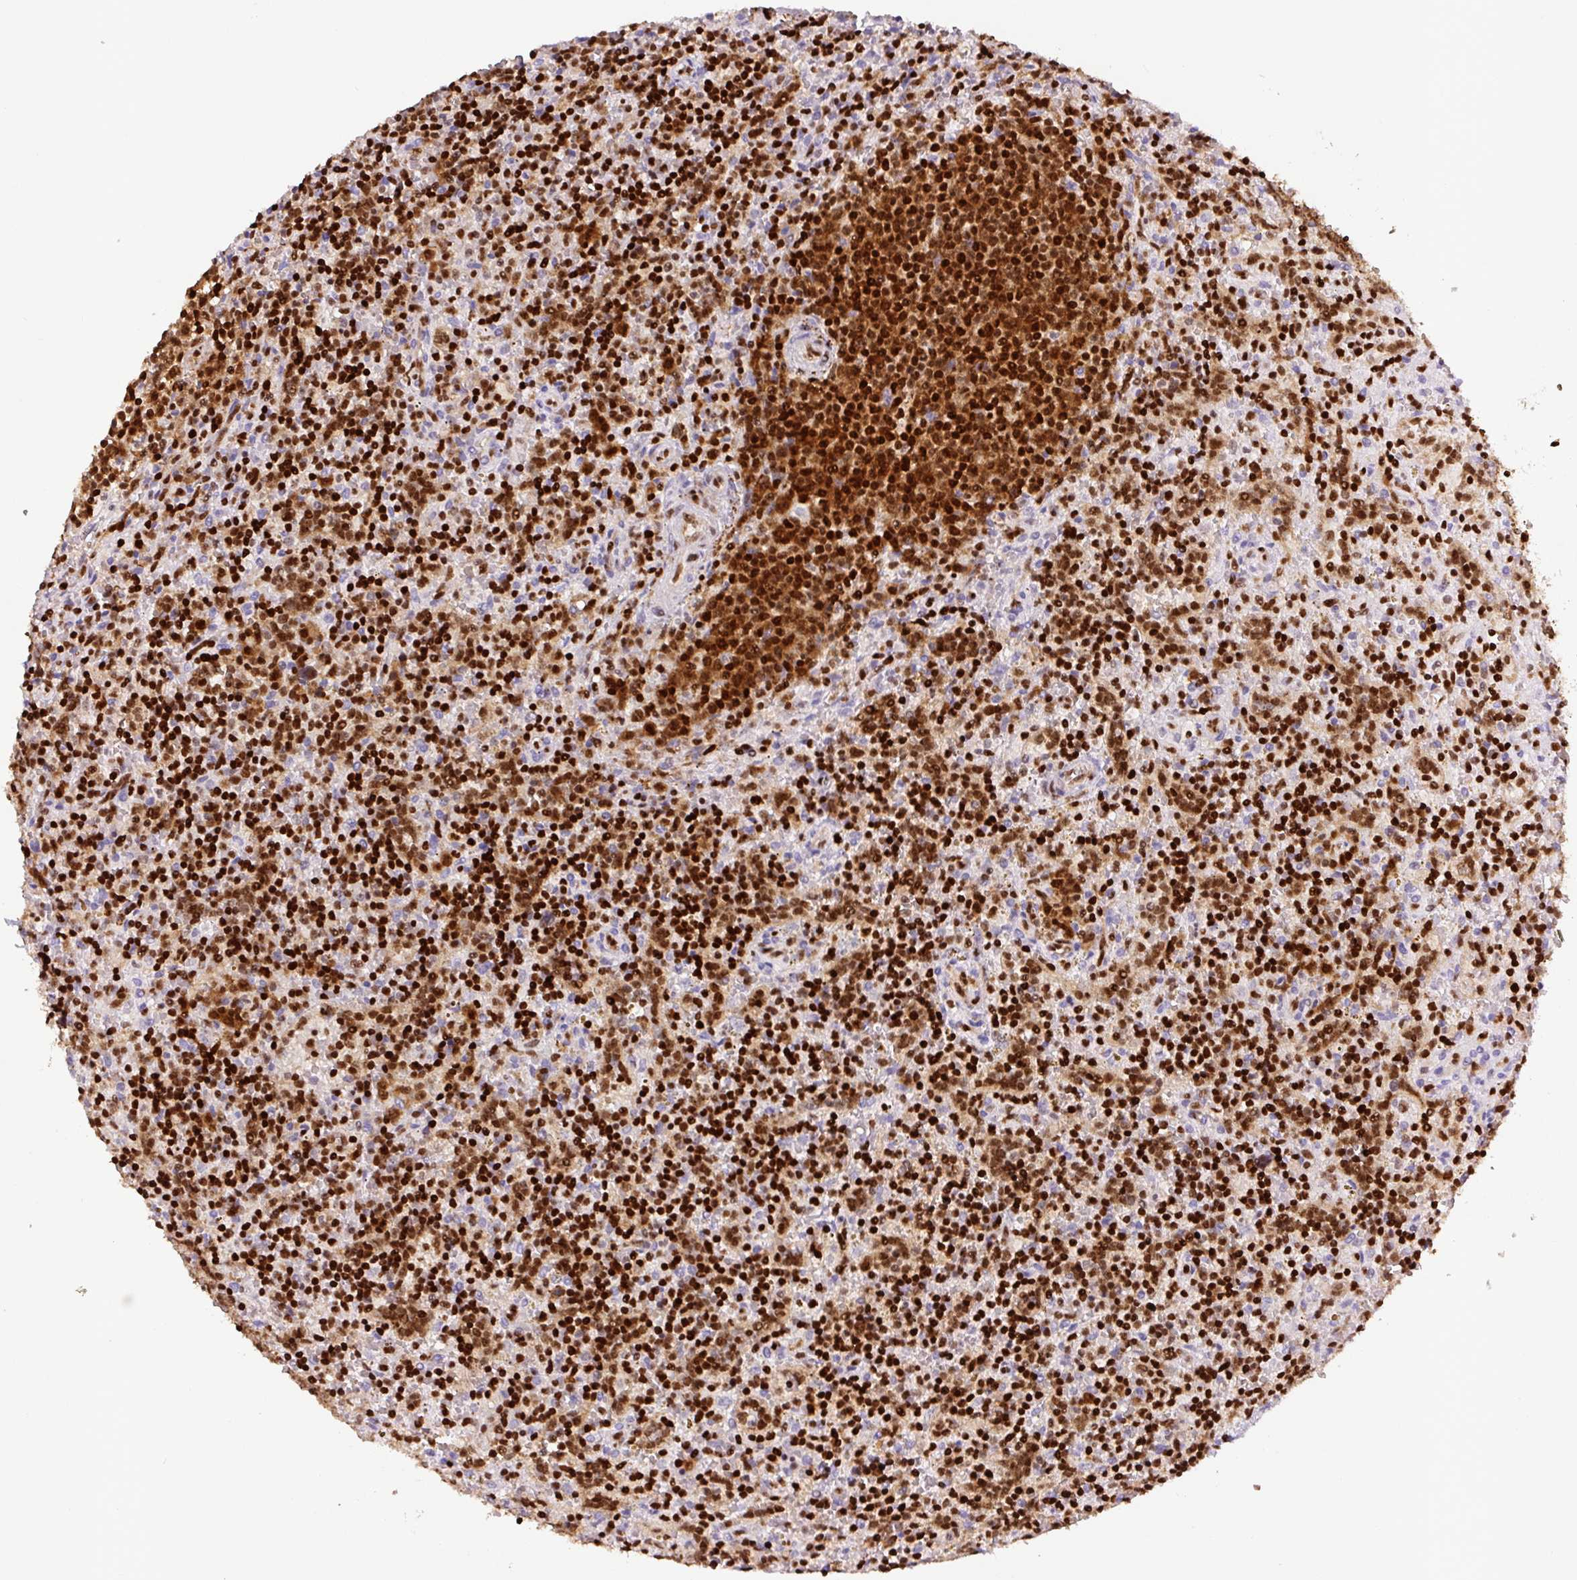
{"staining": {"intensity": "strong", "quantity": ">75%", "location": "nuclear"}, "tissue": "lymphoma", "cell_type": "Tumor cells", "image_type": "cancer", "snomed": [{"axis": "morphology", "description": "Malignant lymphoma, non-Hodgkin's type, Low grade"}, {"axis": "topography", "description": "Spleen"}], "caption": "Human malignant lymphoma, non-Hodgkin's type (low-grade) stained with a protein marker displays strong staining in tumor cells.", "gene": "FUS", "patient": {"sex": "male", "age": 67}}